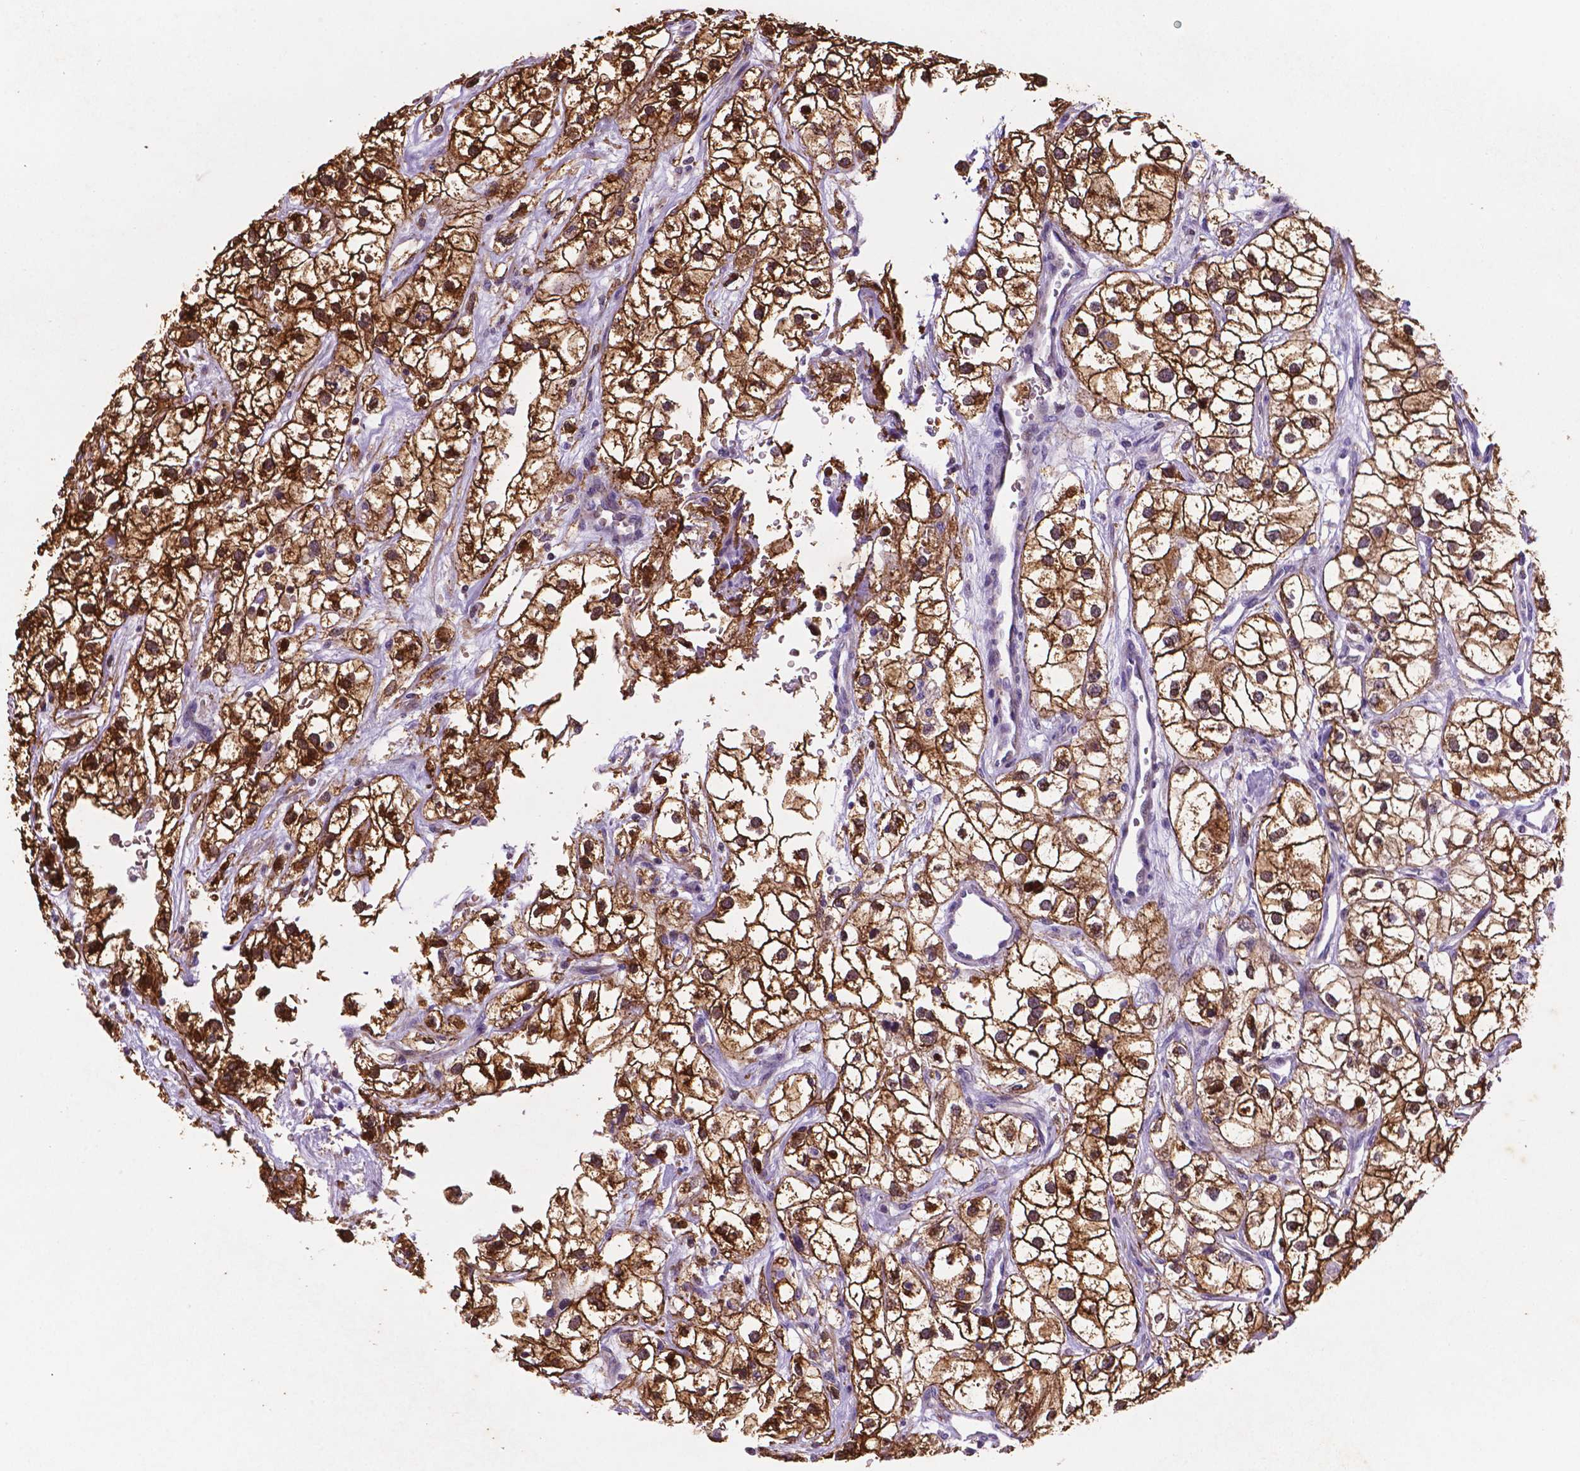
{"staining": {"intensity": "strong", "quantity": ">75%", "location": "cytoplasmic/membranous,nuclear"}, "tissue": "renal cancer", "cell_type": "Tumor cells", "image_type": "cancer", "snomed": [{"axis": "morphology", "description": "Adenocarcinoma, NOS"}, {"axis": "topography", "description": "Kidney"}], "caption": "Immunohistochemical staining of renal adenocarcinoma demonstrates high levels of strong cytoplasmic/membranous and nuclear positivity in approximately >75% of tumor cells.", "gene": "TM4SF20", "patient": {"sex": "male", "age": 59}}